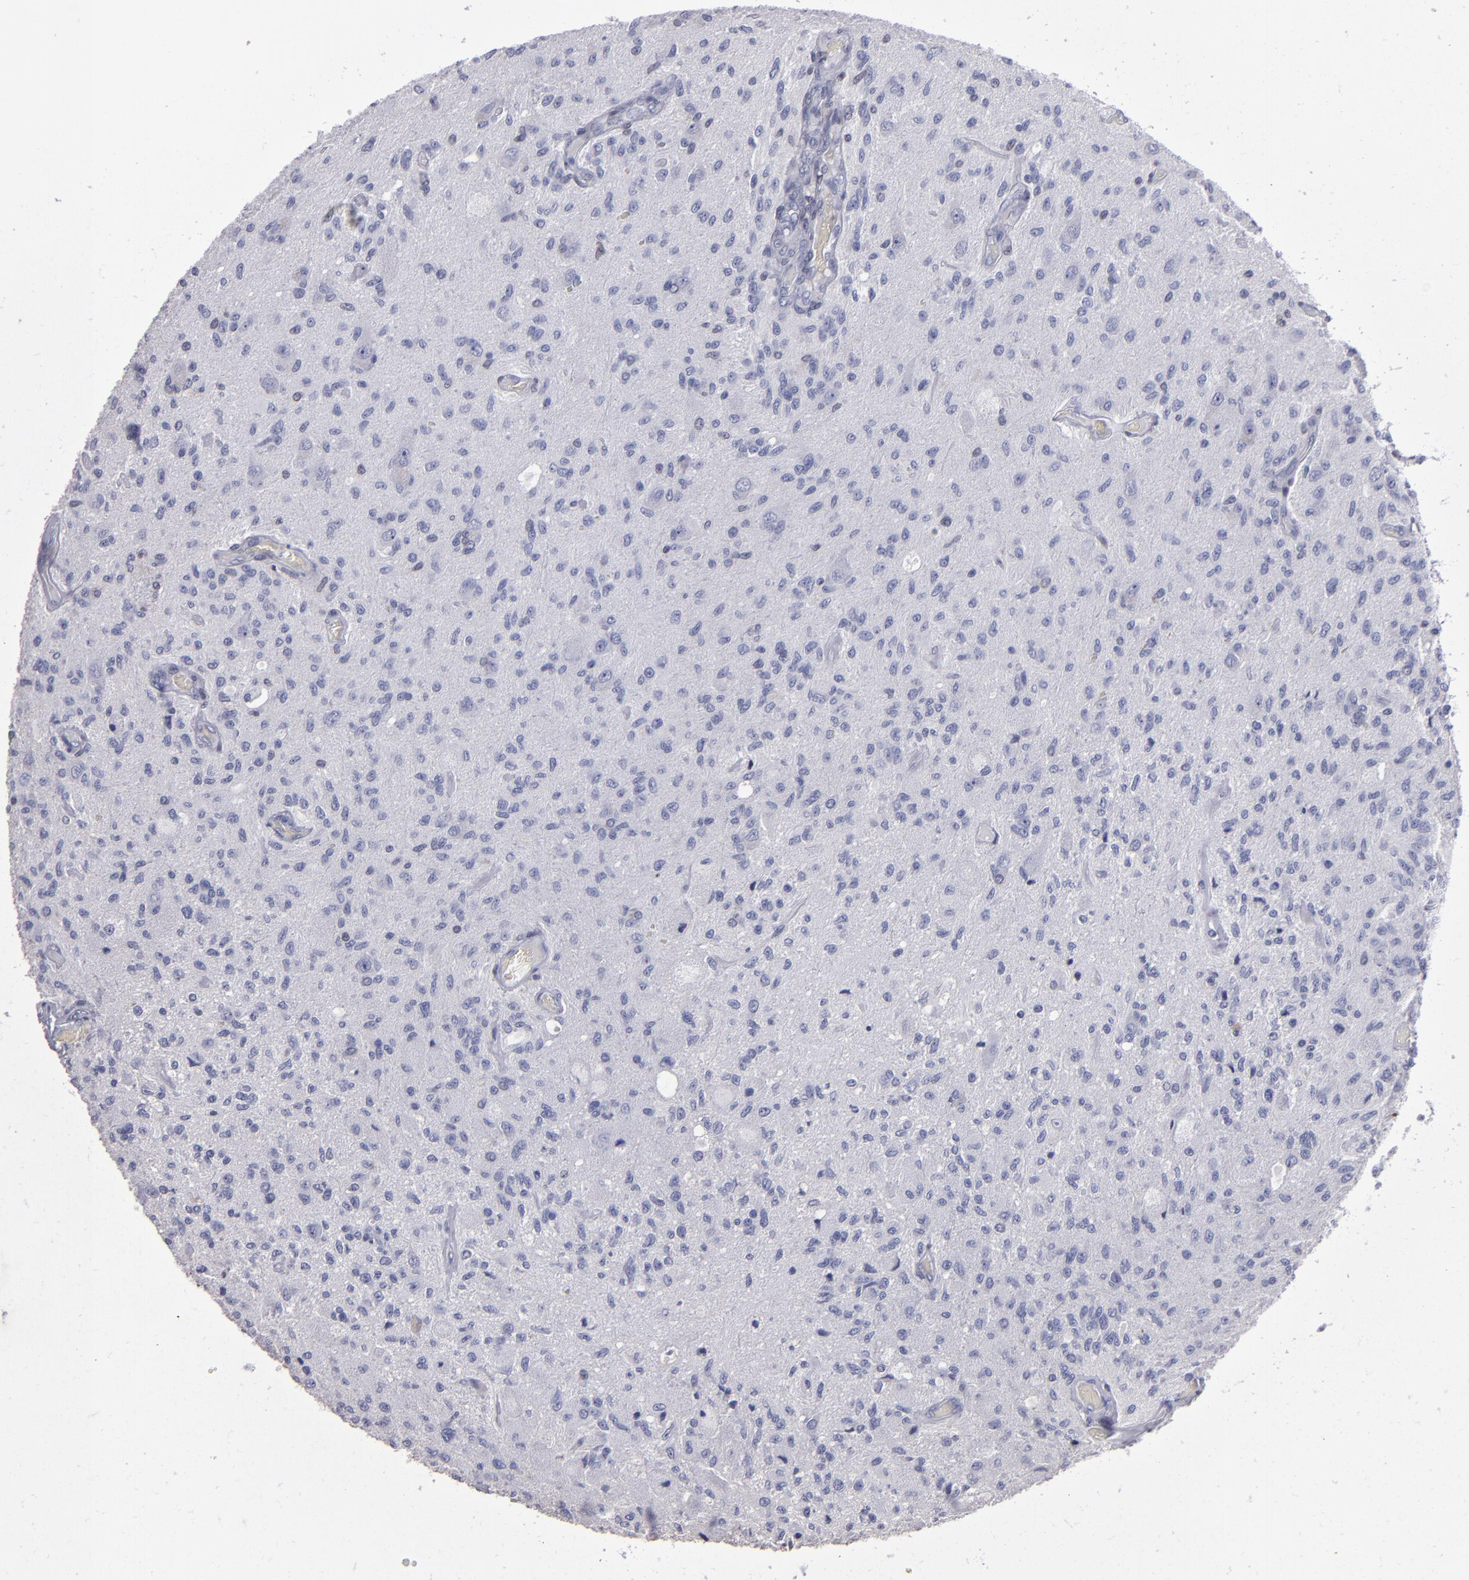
{"staining": {"intensity": "weak", "quantity": "<25%", "location": "cytoplasmic/membranous"}, "tissue": "glioma", "cell_type": "Tumor cells", "image_type": "cancer", "snomed": [{"axis": "morphology", "description": "Normal tissue, NOS"}, {"axis": "morphology", "description": "Glioma, malignant, High grade"}, {"axis": "topography", "description": "Cerebral cortex"}], "caption": "Micrograph shows no significant protein staining in tumor cells of malignant high-grade glioma.", "gene": "MGMT", "patient": {"sex": "male", "age": 77}}